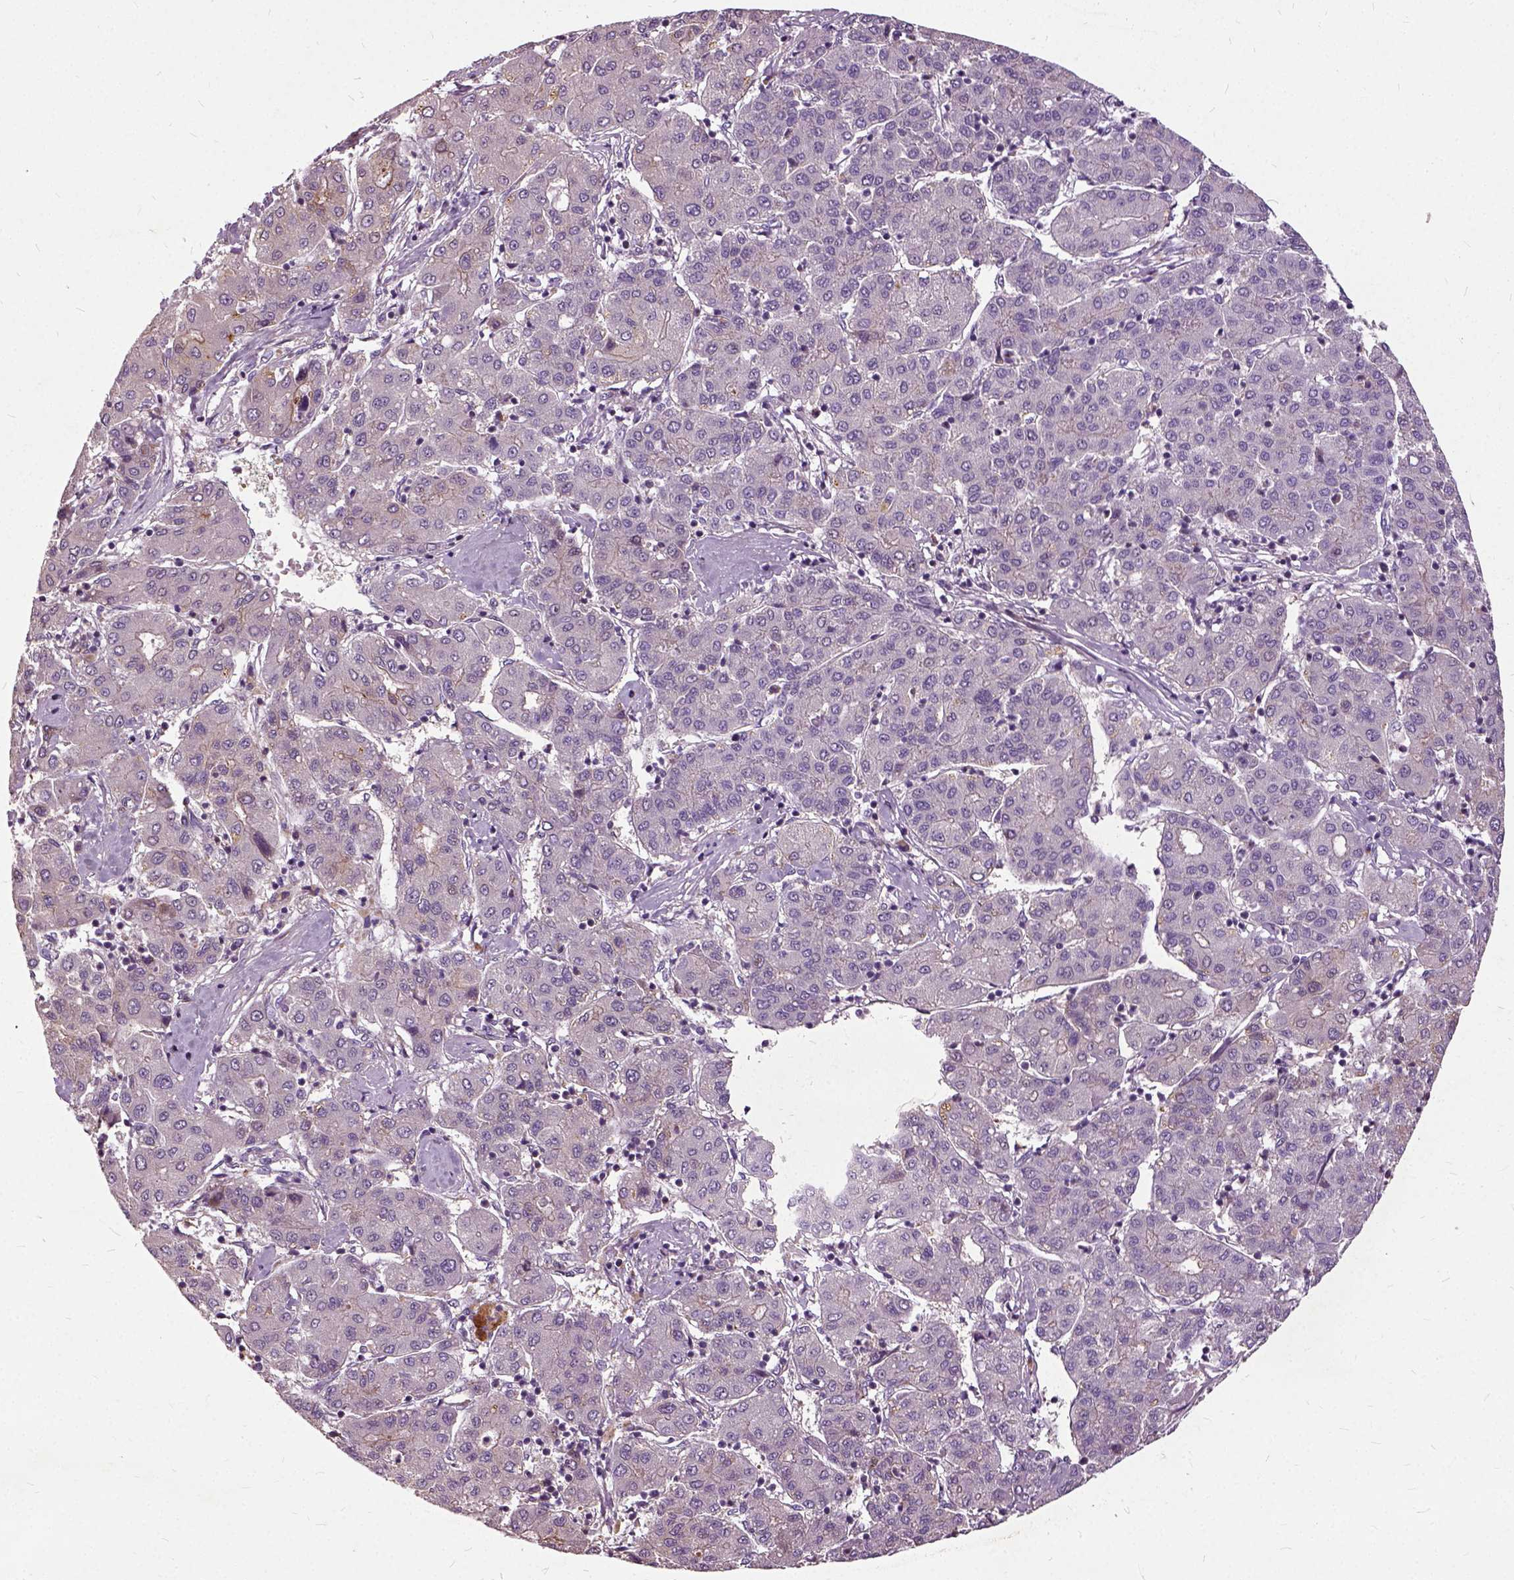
{"staining": {"intensity": "negative", "quantity": "none", "location": "none"}, "tissue": "liver cancer", "cell_type": "Tumor cells", "image_type": "cancer", "snomed": [{"axis": "morphology", "description": "Carcinoma, Hepatocellular, NOS"}, {"axis": "topography", "description": "Liver"}], "caption": "Immunohistochemistry (IHC) of liver hepatocellular carcinoma displays no staining in tumor cells.", "gene": "ILRUN", "patient": {"sex": "male", "age": 65}}